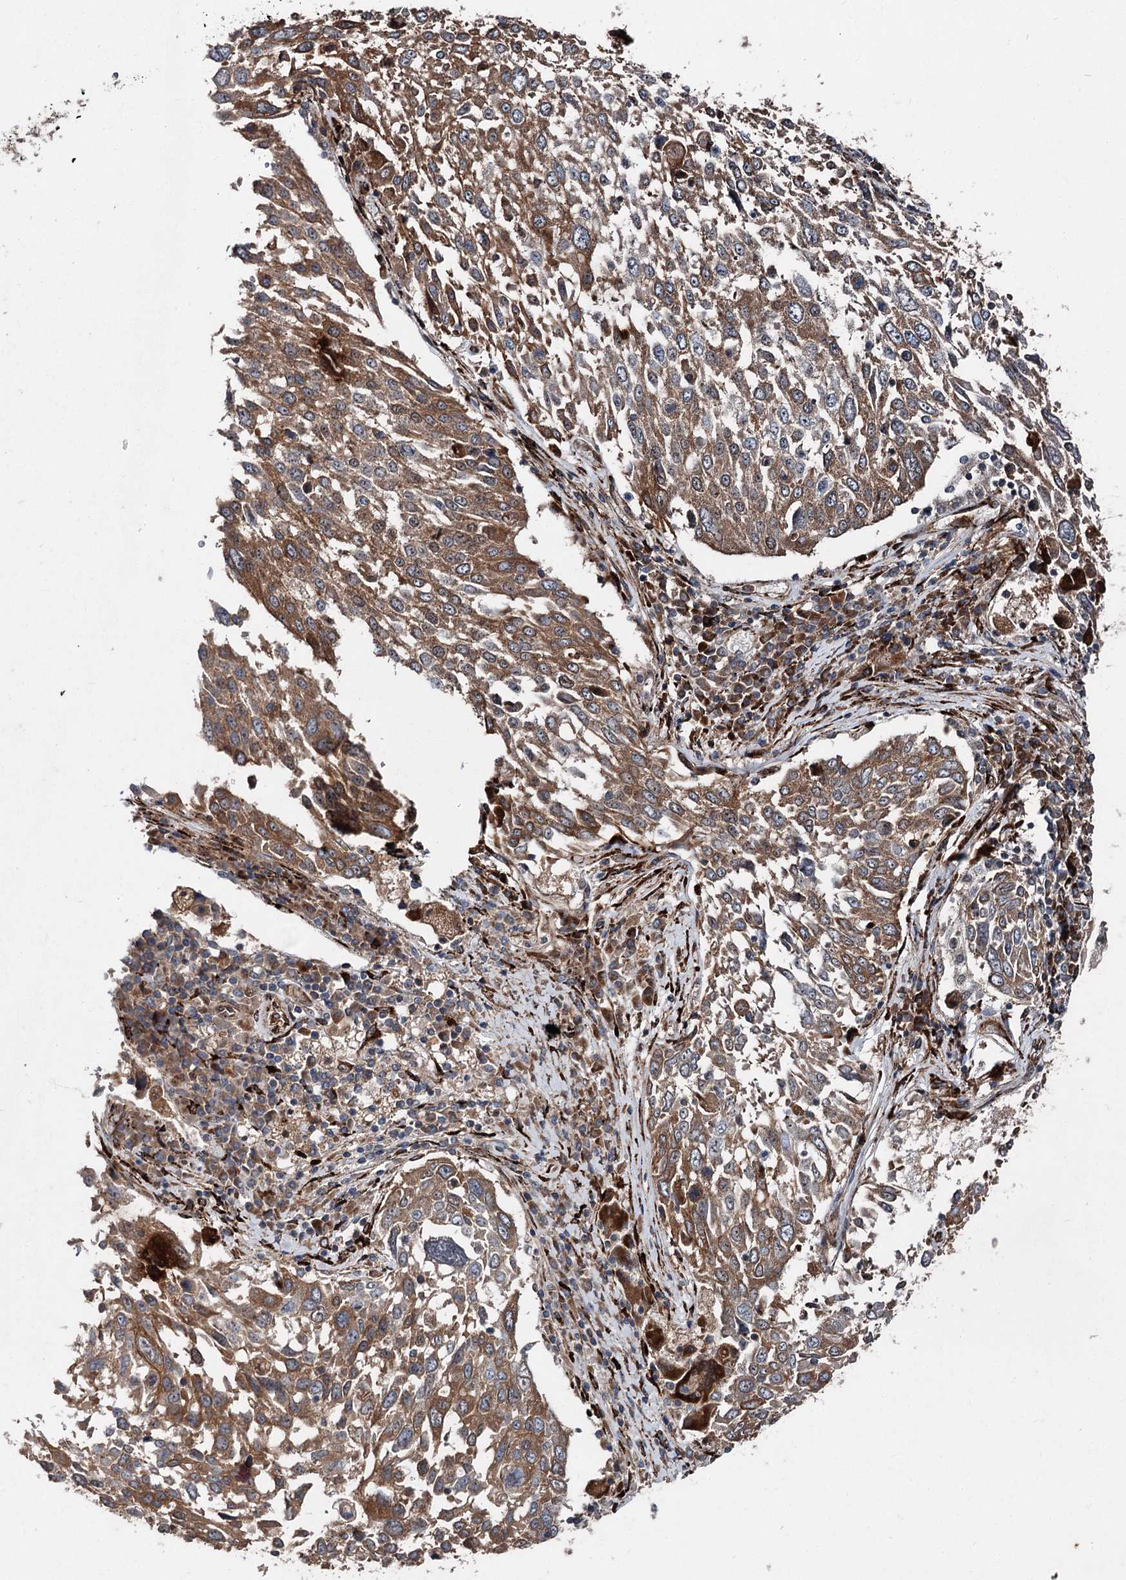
{"staining": {"intensity": "moderate", "quantity": ">75%", "location": "cytoplasmic/membranous"}, "tissue": "lung cancer", "cell_type": "Tumor cells", "image_type": "cancer", "snomed": [{"axis": "morphology", "description": "Squamous cell carcinoma, NOS"}, {"axis": "topography", "description": "Lung"}], "caption": "Immunohistochemical staining of human squamous cell carcinoma (lung) demonstrates moderate cytoplasmic/membranous protein staining in approximately >75% of tumor cells.", "gene": "DDIAS", "patient": {"sex": "male", "age": 65}}